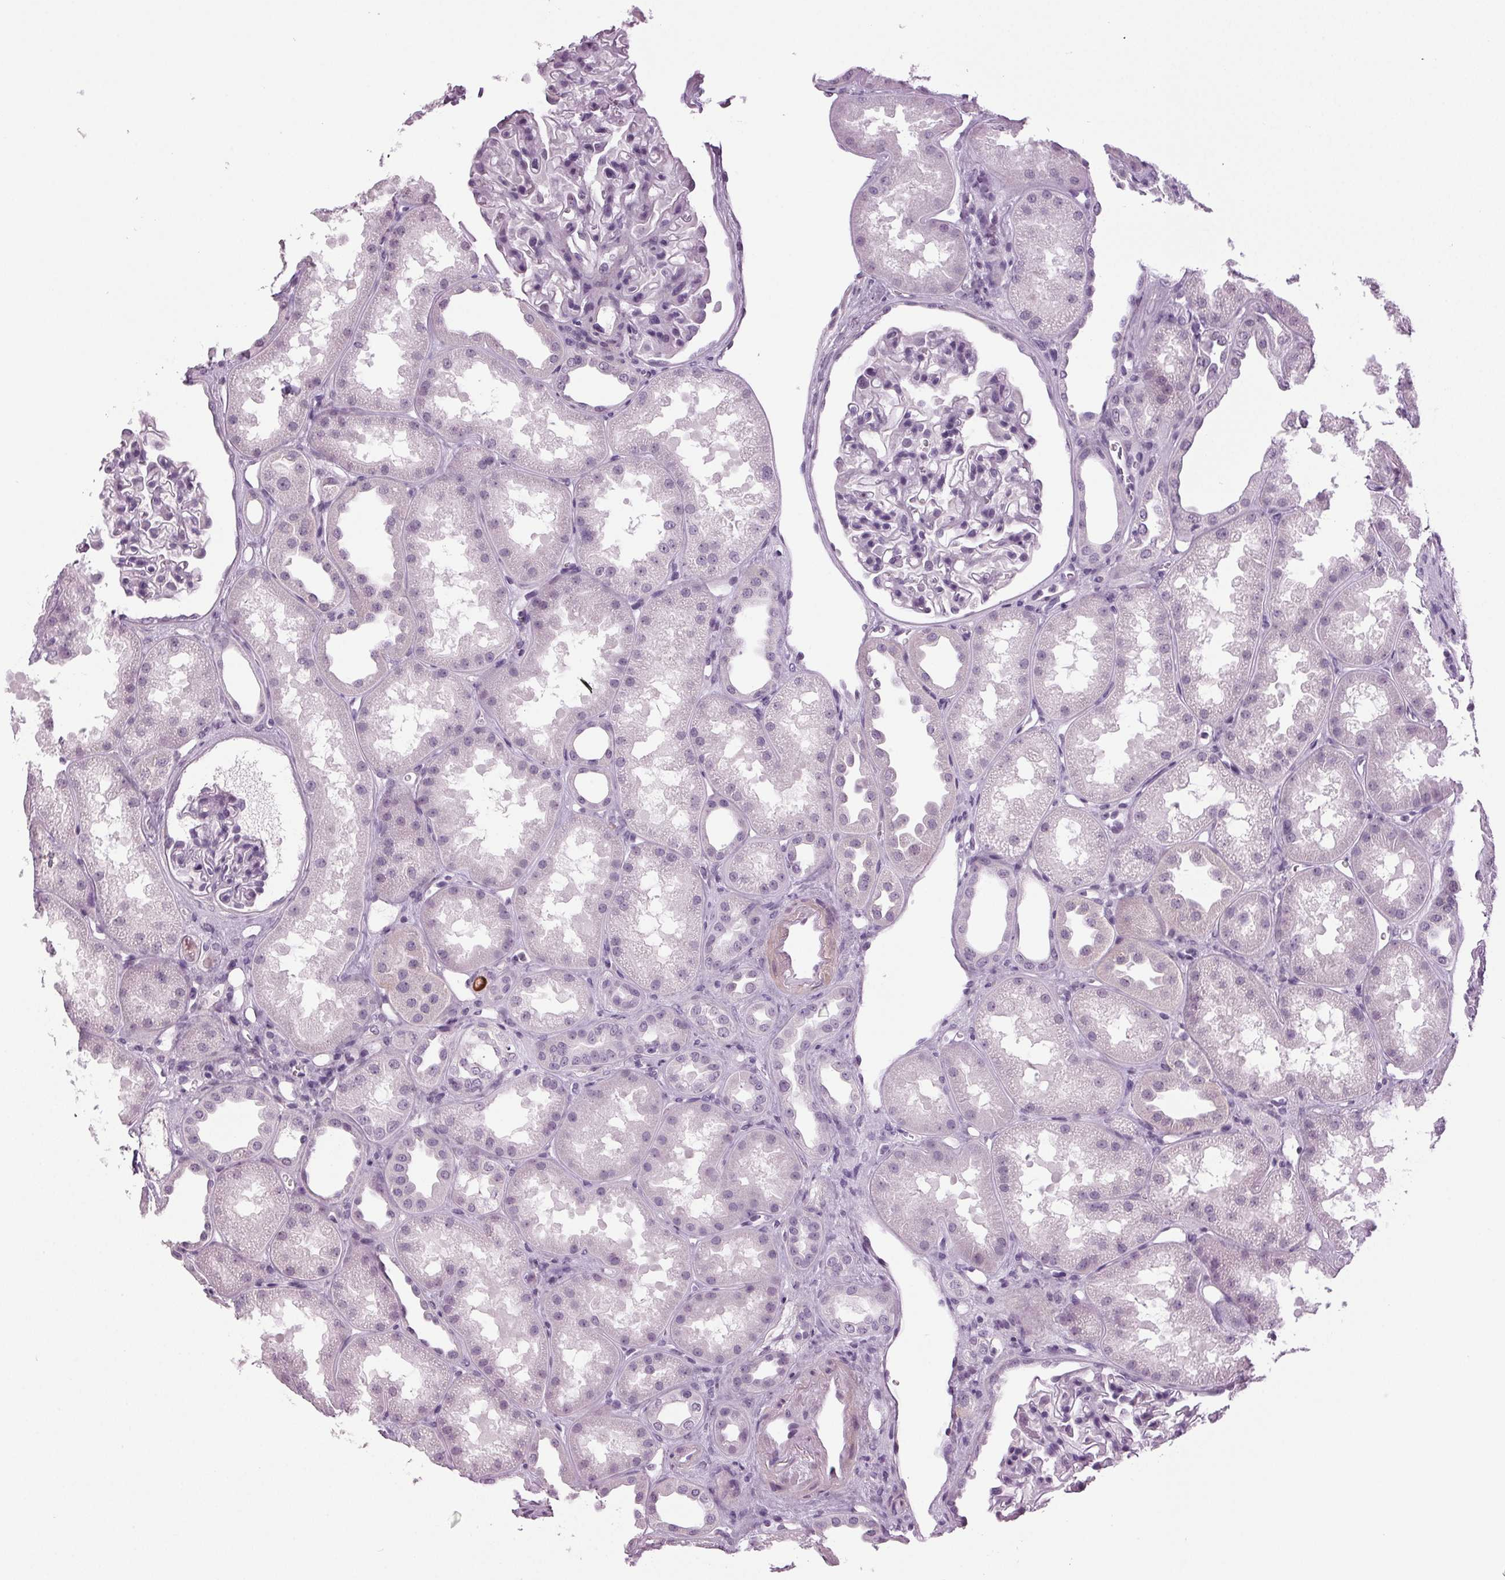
{"staining": {"intensity": "negative", "quantity": "none", "location": "none"}, "tissue": "kidney", "cell_type": "Cells in glomeruli", "image_type": "normal", "snomed": [{"axis": "morphology", "description": "Normal tissue, NOS"}, {"axis": "topography", "description": "Kidney"}], "caption": "Kidney was stained to show a protein in brown. There is no significant staining in cells in glomeruli. The staining was performed using DAB (3,3'-diaminobenzidine) to visualize the protein expression in brown, while the nuclei were stained in blue with hematoxylin (Magnification: 20x).", "gene": "DNAH12", "patient": {"sex": "male", "age": 61}}